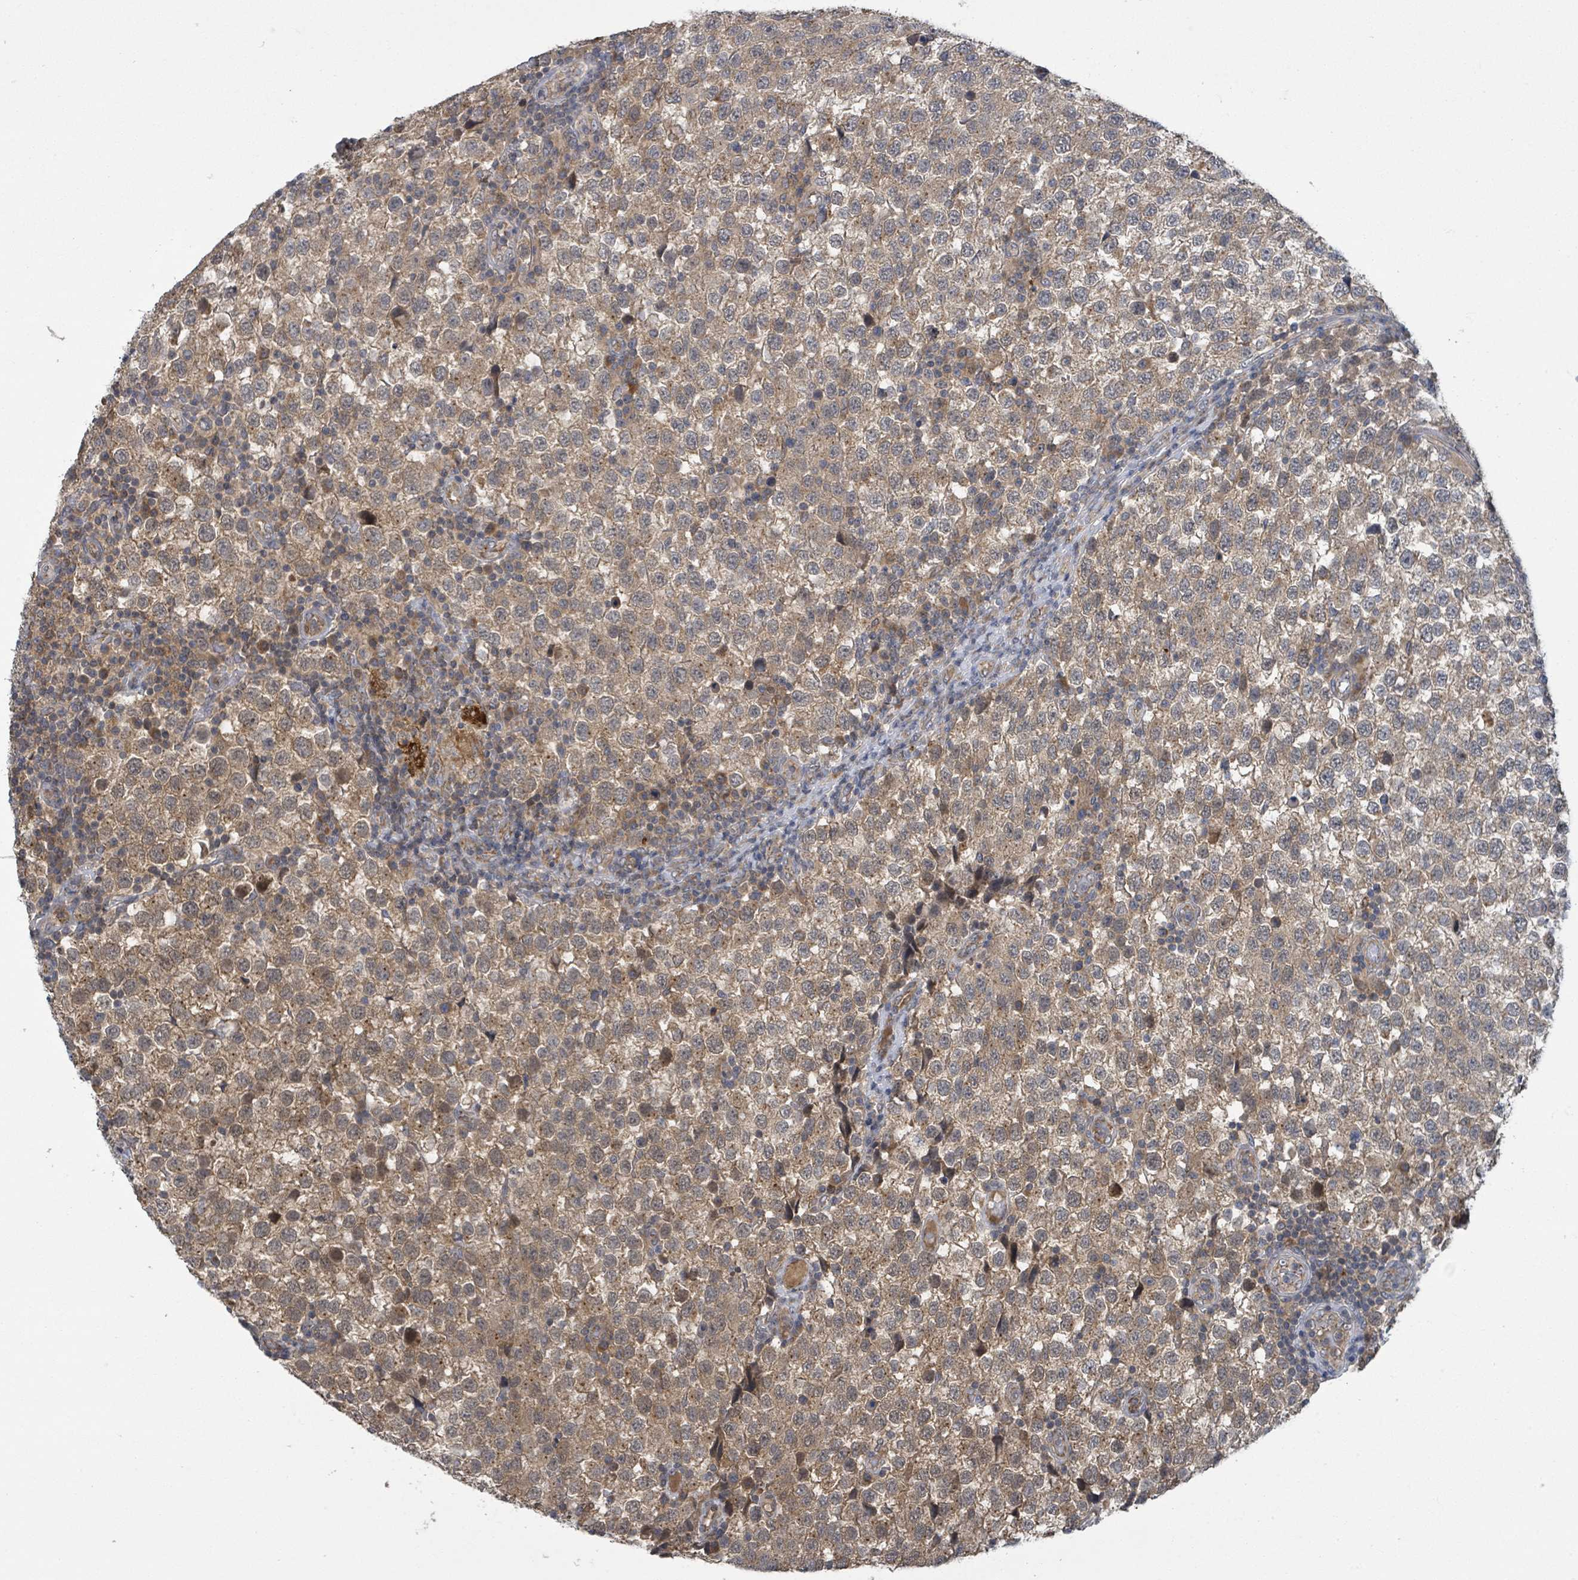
{"staining": {"intensity": "moderate", "quantity": ">75%", "location": "cytoplasmic/membranous"}, "tissue": "testis cancer", "cell_type": "Tumor cells", "image_type": "cancer", "snomed": [{"axis": "morphology", "description": "Seminoma, NOS"}, {"axis": "topography", "description": "Testis"}], "caption": "An image of testis seminoma stained for a protein exhibits moderate cytoplasmic/membranous brown staining in tumor cells.", "gene": "CCDC121", "patient": {"sex": "male", "age": 34}}